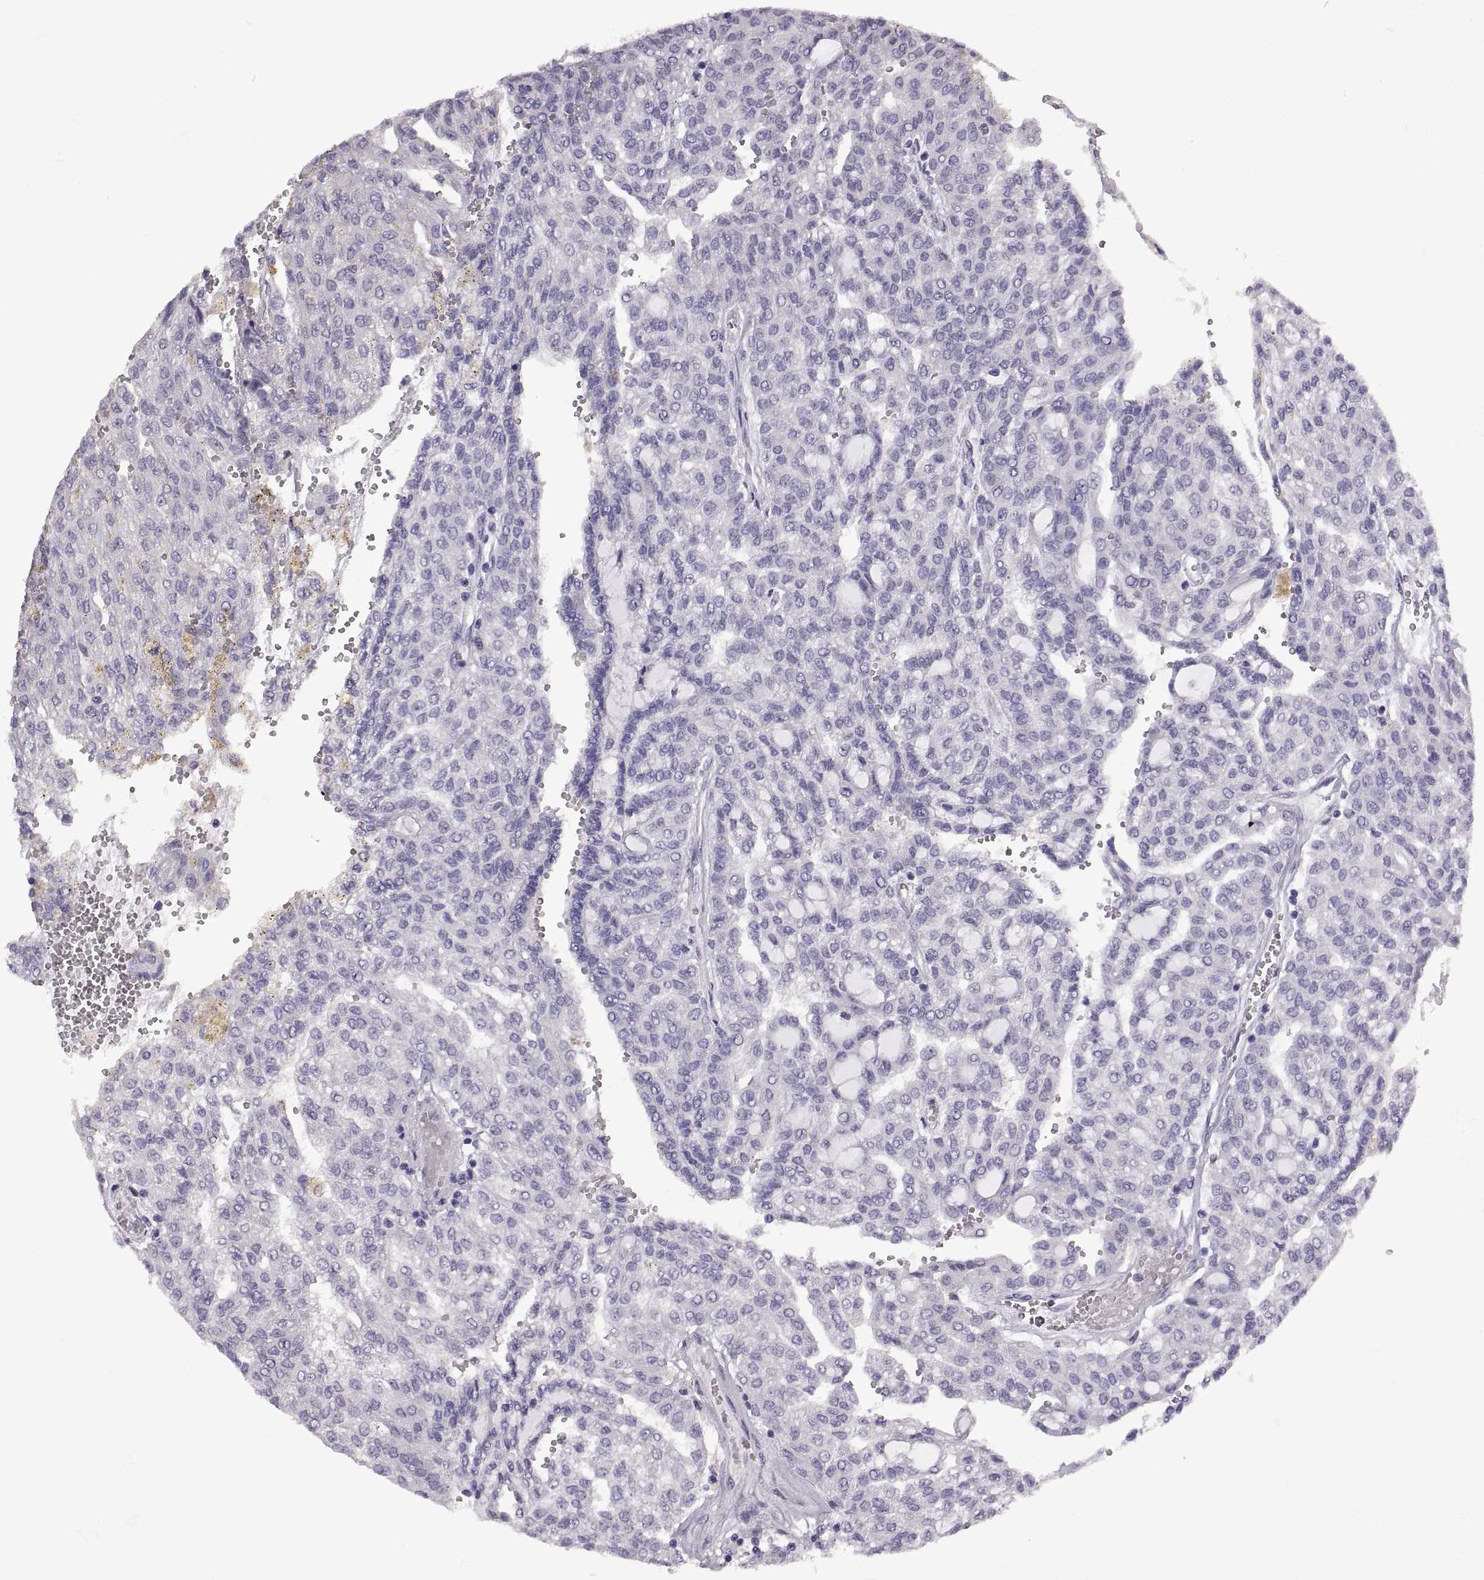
{"staining": {"intensity": "negative", "quantity": "none", "location": "none"}, "tissue": "renal cancer", "cell_type": "Tumor cells", "image_type": "cancer", "snomed": [{"axis": "morphology", "description": "Adenocarcinoma, NOS"}, {"axis": "topography", "description": "Kidney"}], "caption": "An image of renal cancer (adenocarcinoma) stained for a protein shows no brown staining in tumor cells.", "gene": "RDM1", "patient": {"sex": "male", "age": 63}}